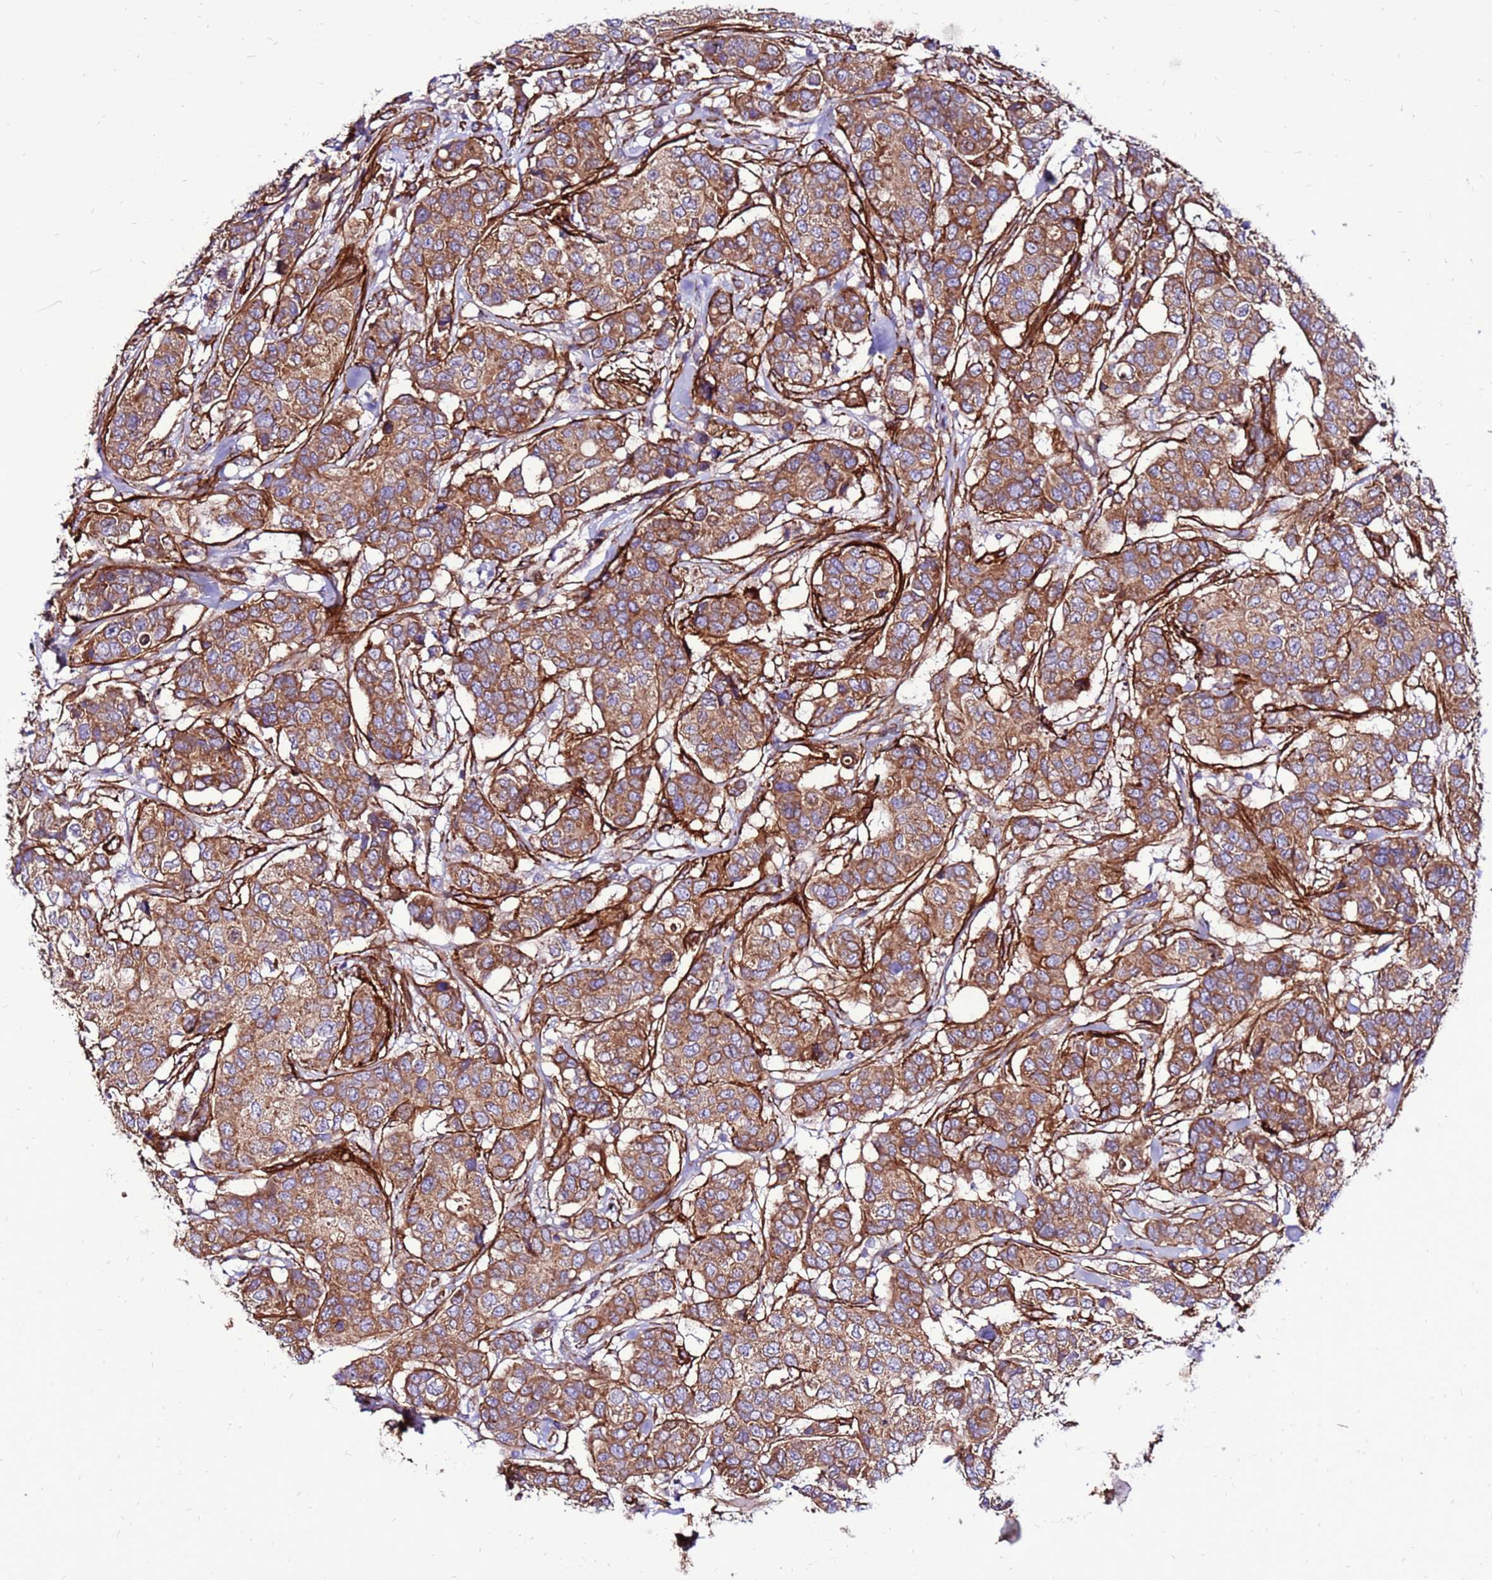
{"staining": {"intensity": "moderate", "quantity": ">75%", "location": "cytoplasmic/membranous"}, "tissue": "breast cancer", "cell_type": "Tumor cells", "image_type": "cancer", "snomed": [{"axis": "morphology", "description": "Lobular carcinoma"}, {"axis": "topography", "description": "Breast"}], "caption": "The micrograph reveals staining of breast cancer, revealing moderate cytoplasmic/membranous protein expression (brown color) within tumor cells.", "gene": "EI24", "patient": {"sex": "female", "age": 51}}